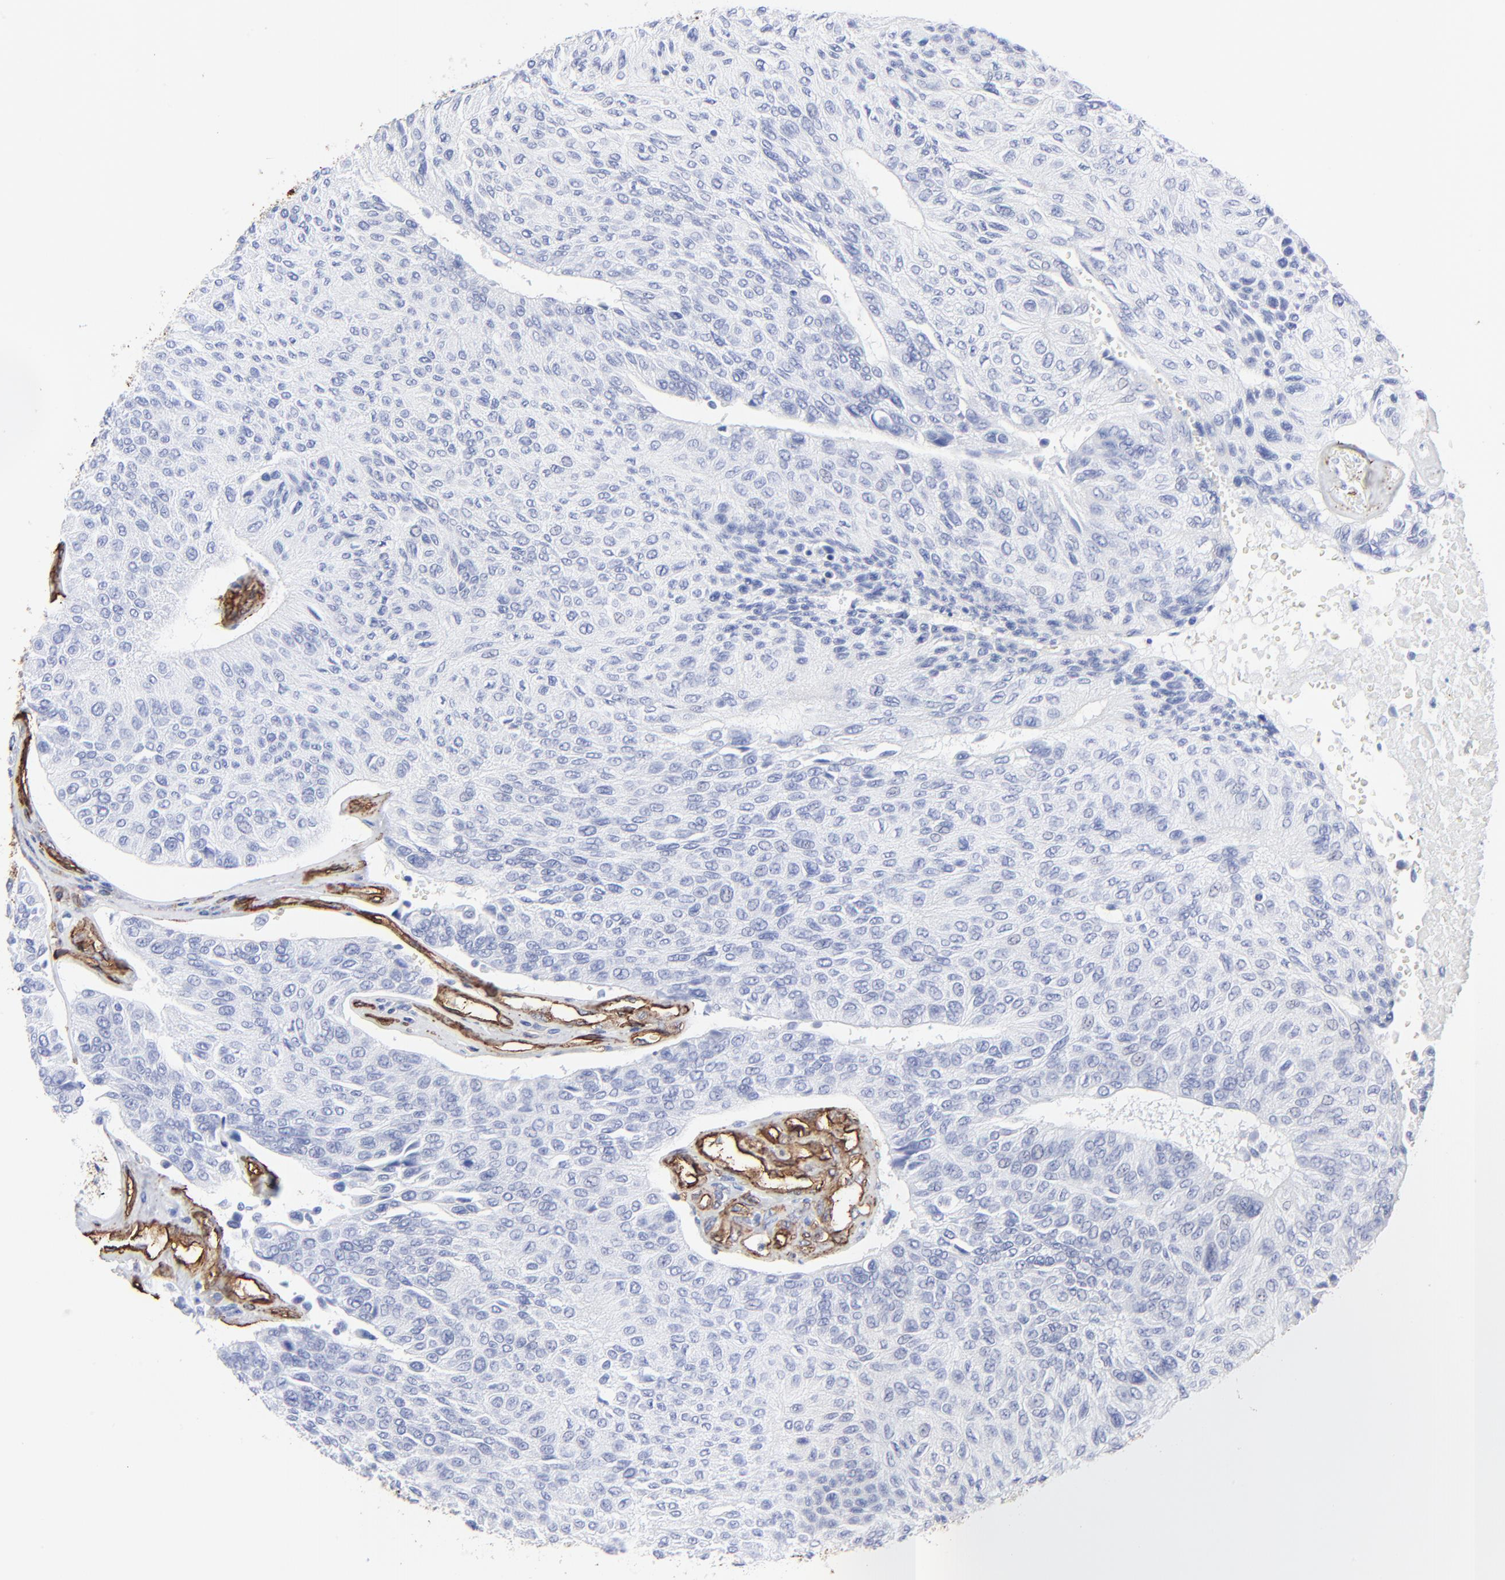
{"staining": {"intensity": "negative", "quantity": "none", "location": "none"}, "tissue": "urothelial cancer", "cell_type": "Tumor cells", "image_type": "cancer", "snomed": [{"axis": "morphology", "description": "Urothelial carcinoma, High grade"}, {"axis": "topography", "description": "Urinary bladder"}], "caption": "Urothelial cancer was stained to show a protein in brown. There is no significant positivity in tumor cells.", "gene": "CAV1", "patient": {"sex": "male", "age": 66}}